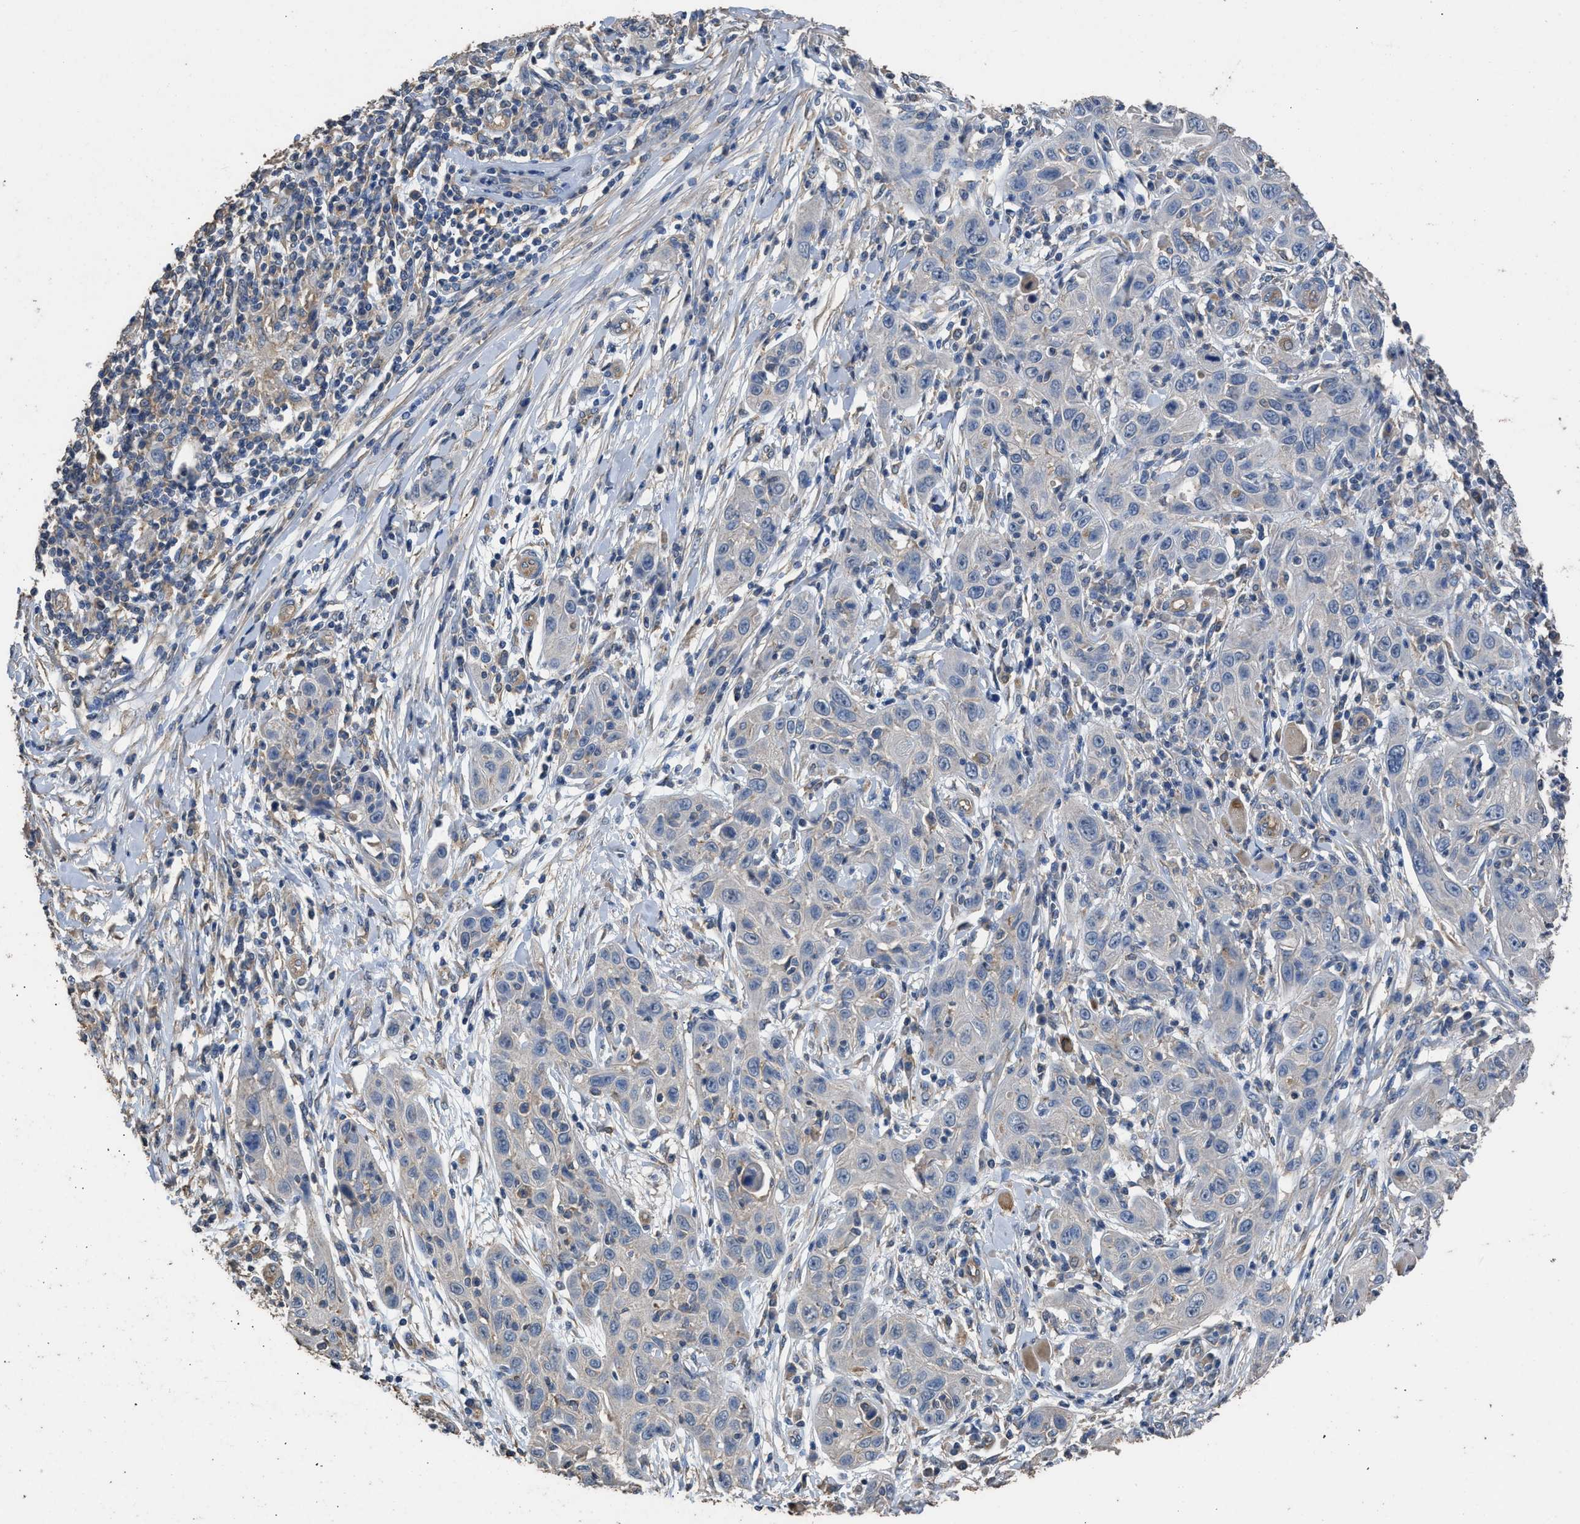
{"staining": {"intensity": "negative", "quantity": "none", "location": "none"}, "tissue": "skin cancer", "cell_type": "Tumor cells", "image_type": "cancer", "snomed": [{"axis": "morphology", "description": "Squamous cell carcinoma, NOS"}, {"axis": "topography", "description": "Skin"}], "caption": "A histopathology image of human skin cancer is negative for staining in tumor cells. (DAB (3,3'-diaminobenzidine) immunohistochemistry (IHC), high magnification).", "gene": "ITSN1", "patient": {"sex": "female", "age": 88}}